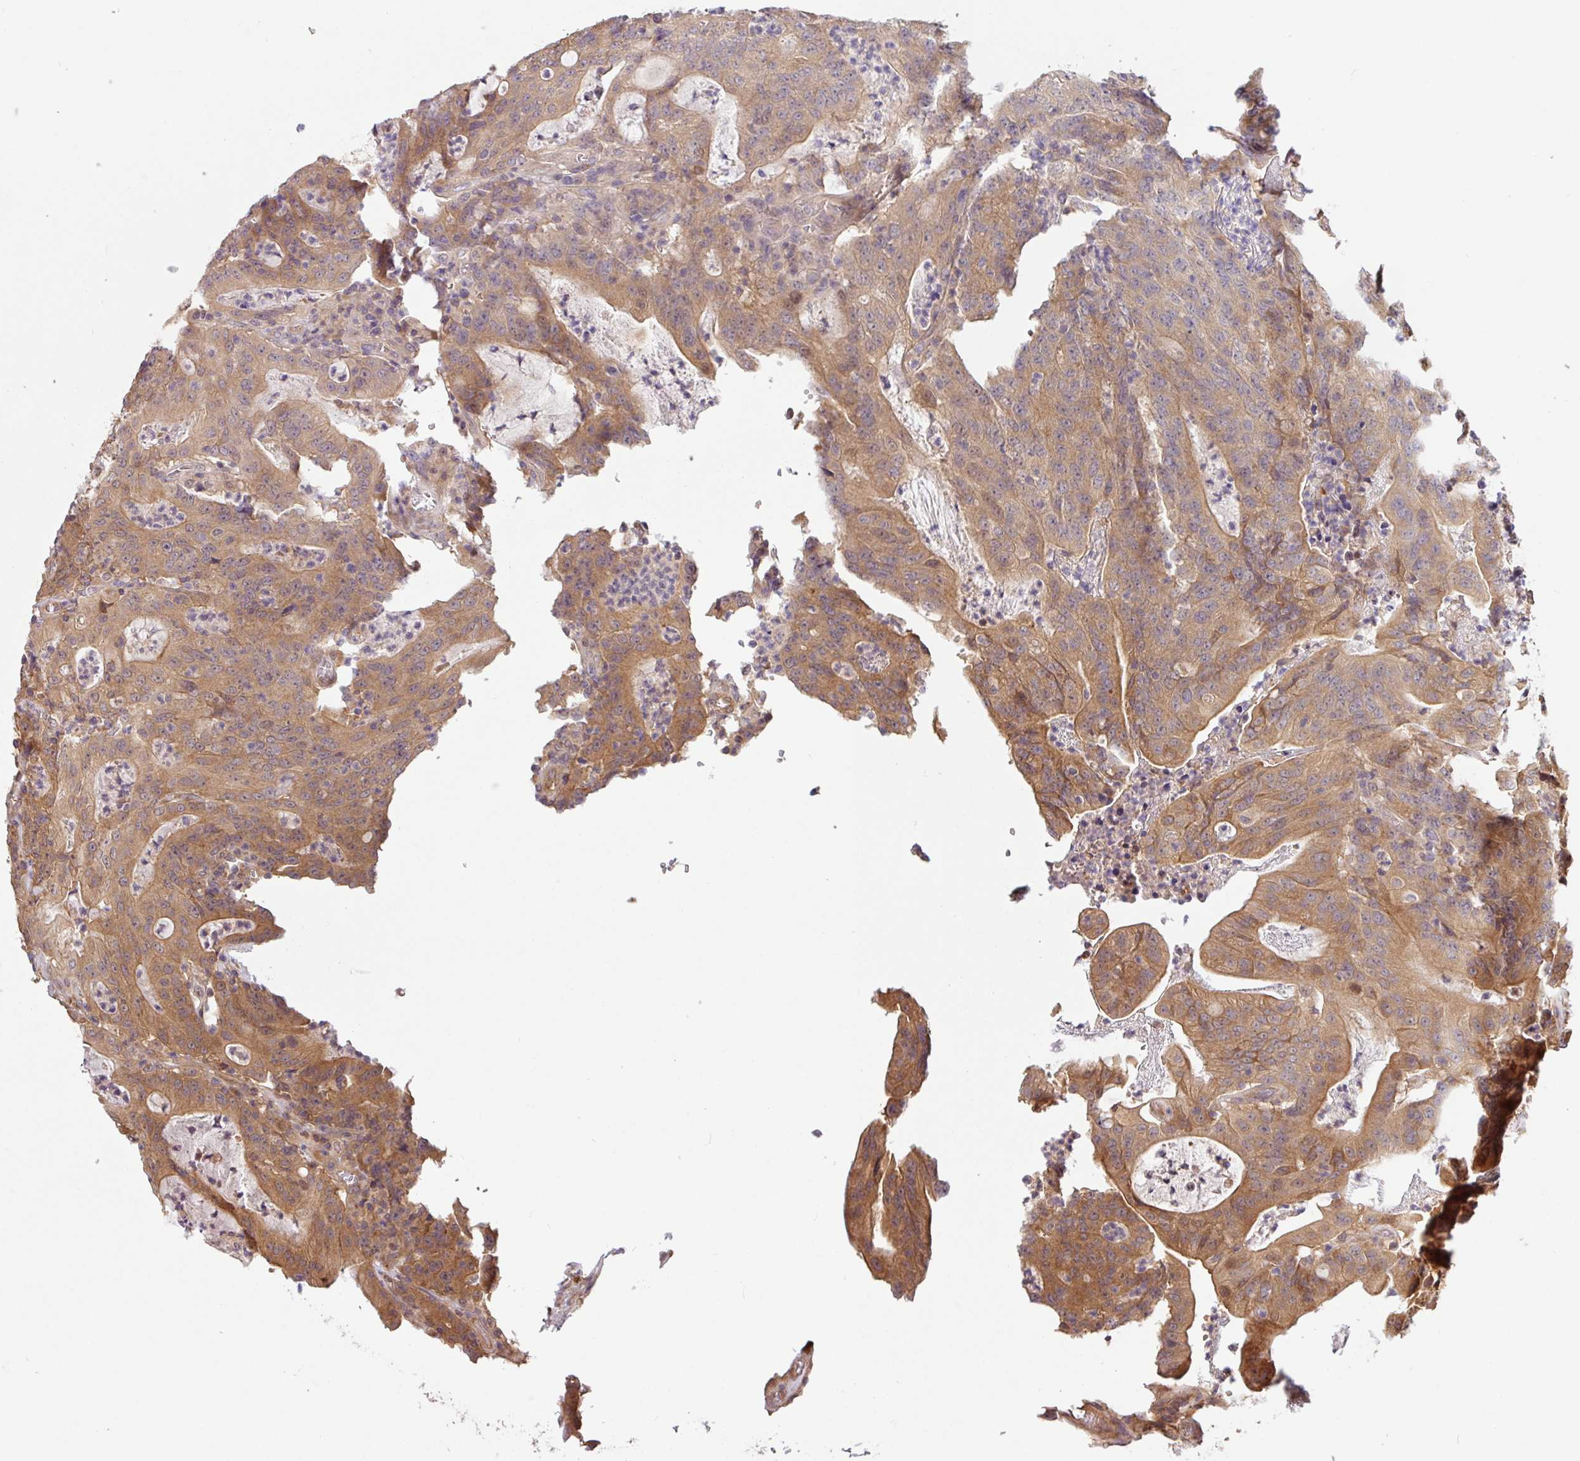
{"staining": {"intensity": "moderate", "quantity": ">75%", "location": "cytoplasmic/membranous"}, "tissue": "colorectal cancer", "cell_type": "Tumor cells", "image_type": "cancer", "snomed": [{"axis": "morphology", "description": "Adenocarcinoma, NOS"}, {"axis": "topography", "description": "Colon"}], "caption": "The micrograph demonstrates immunohistochemical staining of adenocarcinoma (colorectal). There is moderate cytoplasmic/membranous expression is appreciated in about >75% of tumor cells. (DAB IHC, brown staining for protein, blue staining for nuclei).", "gene": "SHB", "patient": {"sex": "male", "age": 83}}